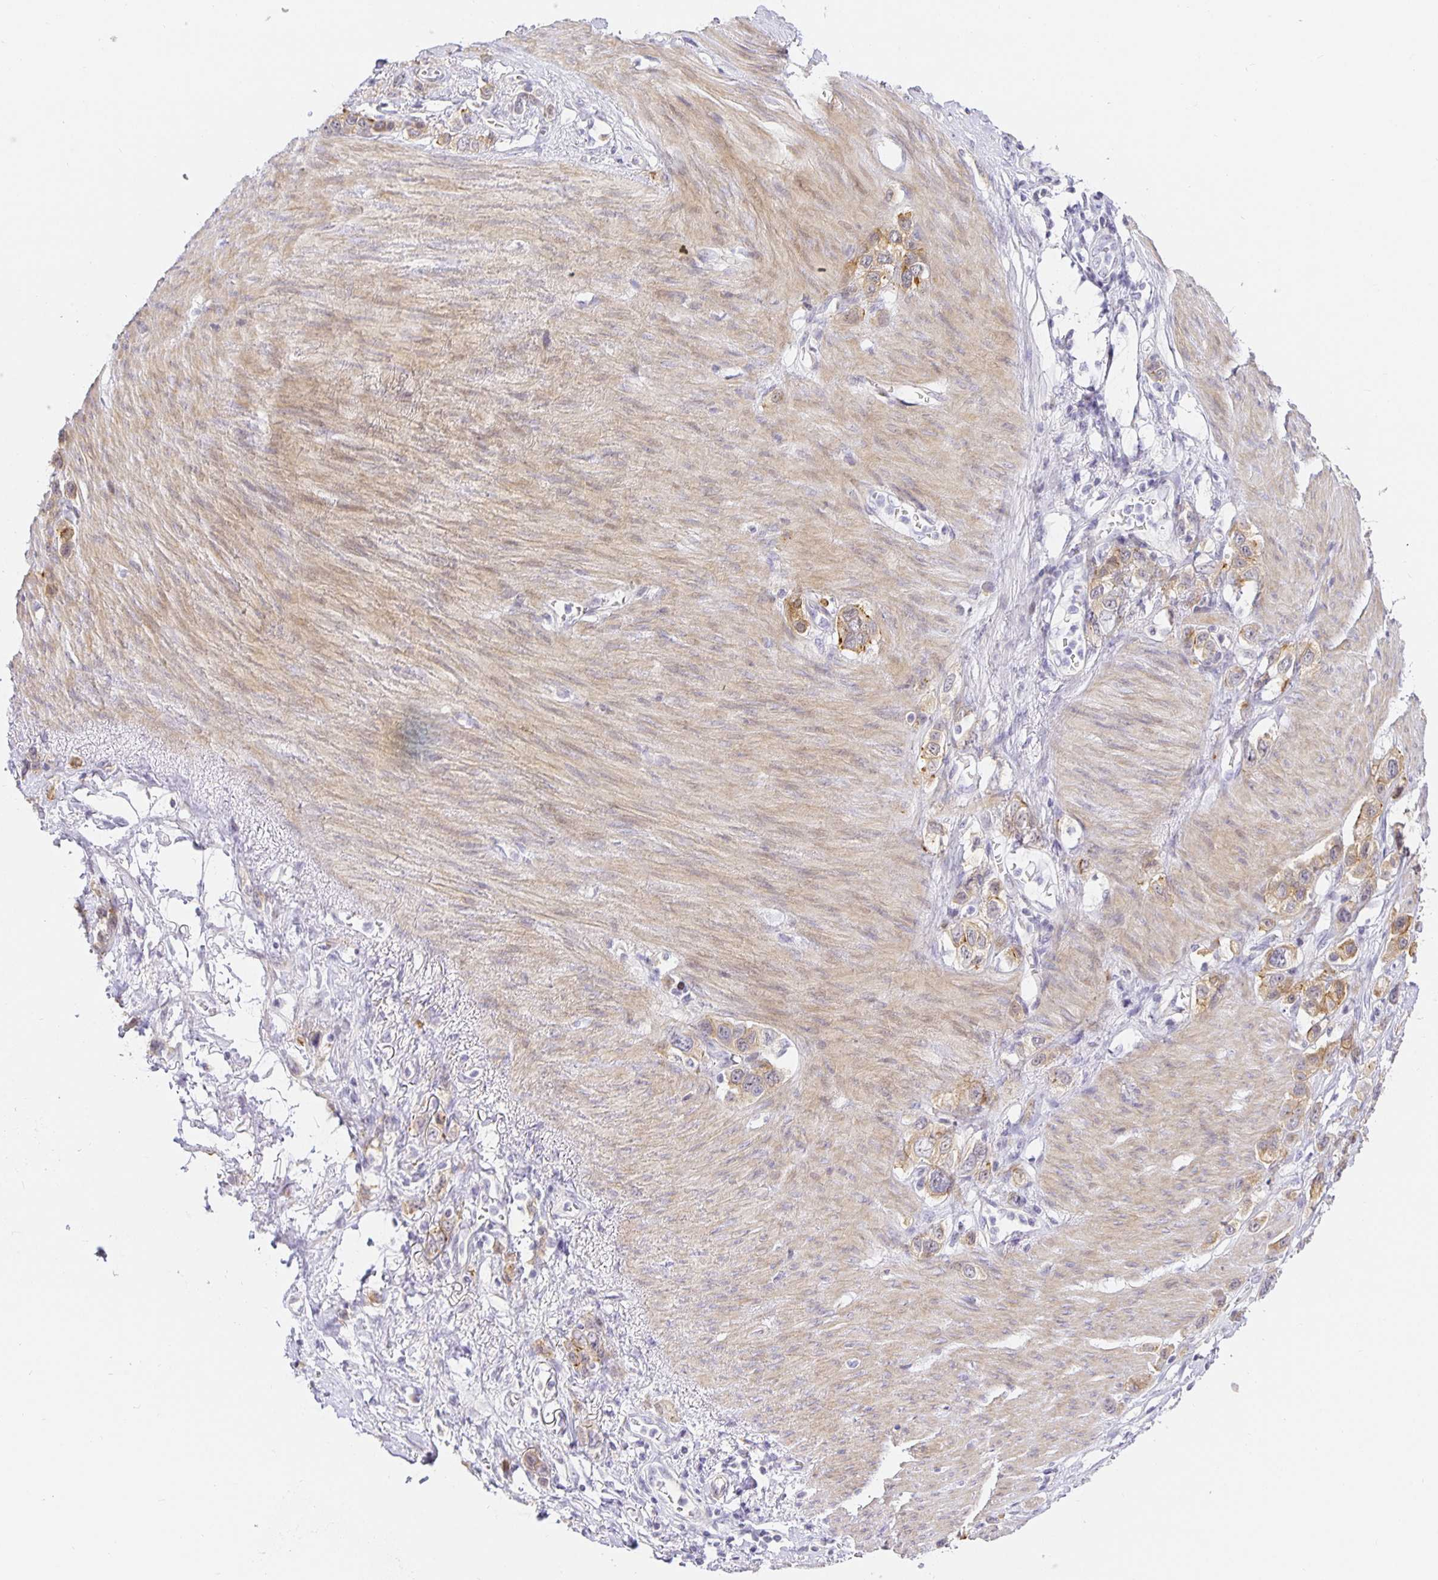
{"staining": {"intensity": "moderate", "quantity": ">75%", "location": "cytoplasmic/membranous"}, "tissue": "stomach cancer", "cell_type": "Tumor cells", "image_type": "cancer", "snomed": [{"axis": "morphology", "description": "Adenocarcinoma, NOS"}, {"axis": "topography", "description": "Stomach"}], "caption": "This image exhibits stomach cancer stained with IHC to label a protein in brown. The cytoplasmic/membranous of tumor cells show moderate positivity for the protein. Nuclei are counter-stained blue.", "gene": "TJP3", "patient": {"sex": "female", "age": 65}}